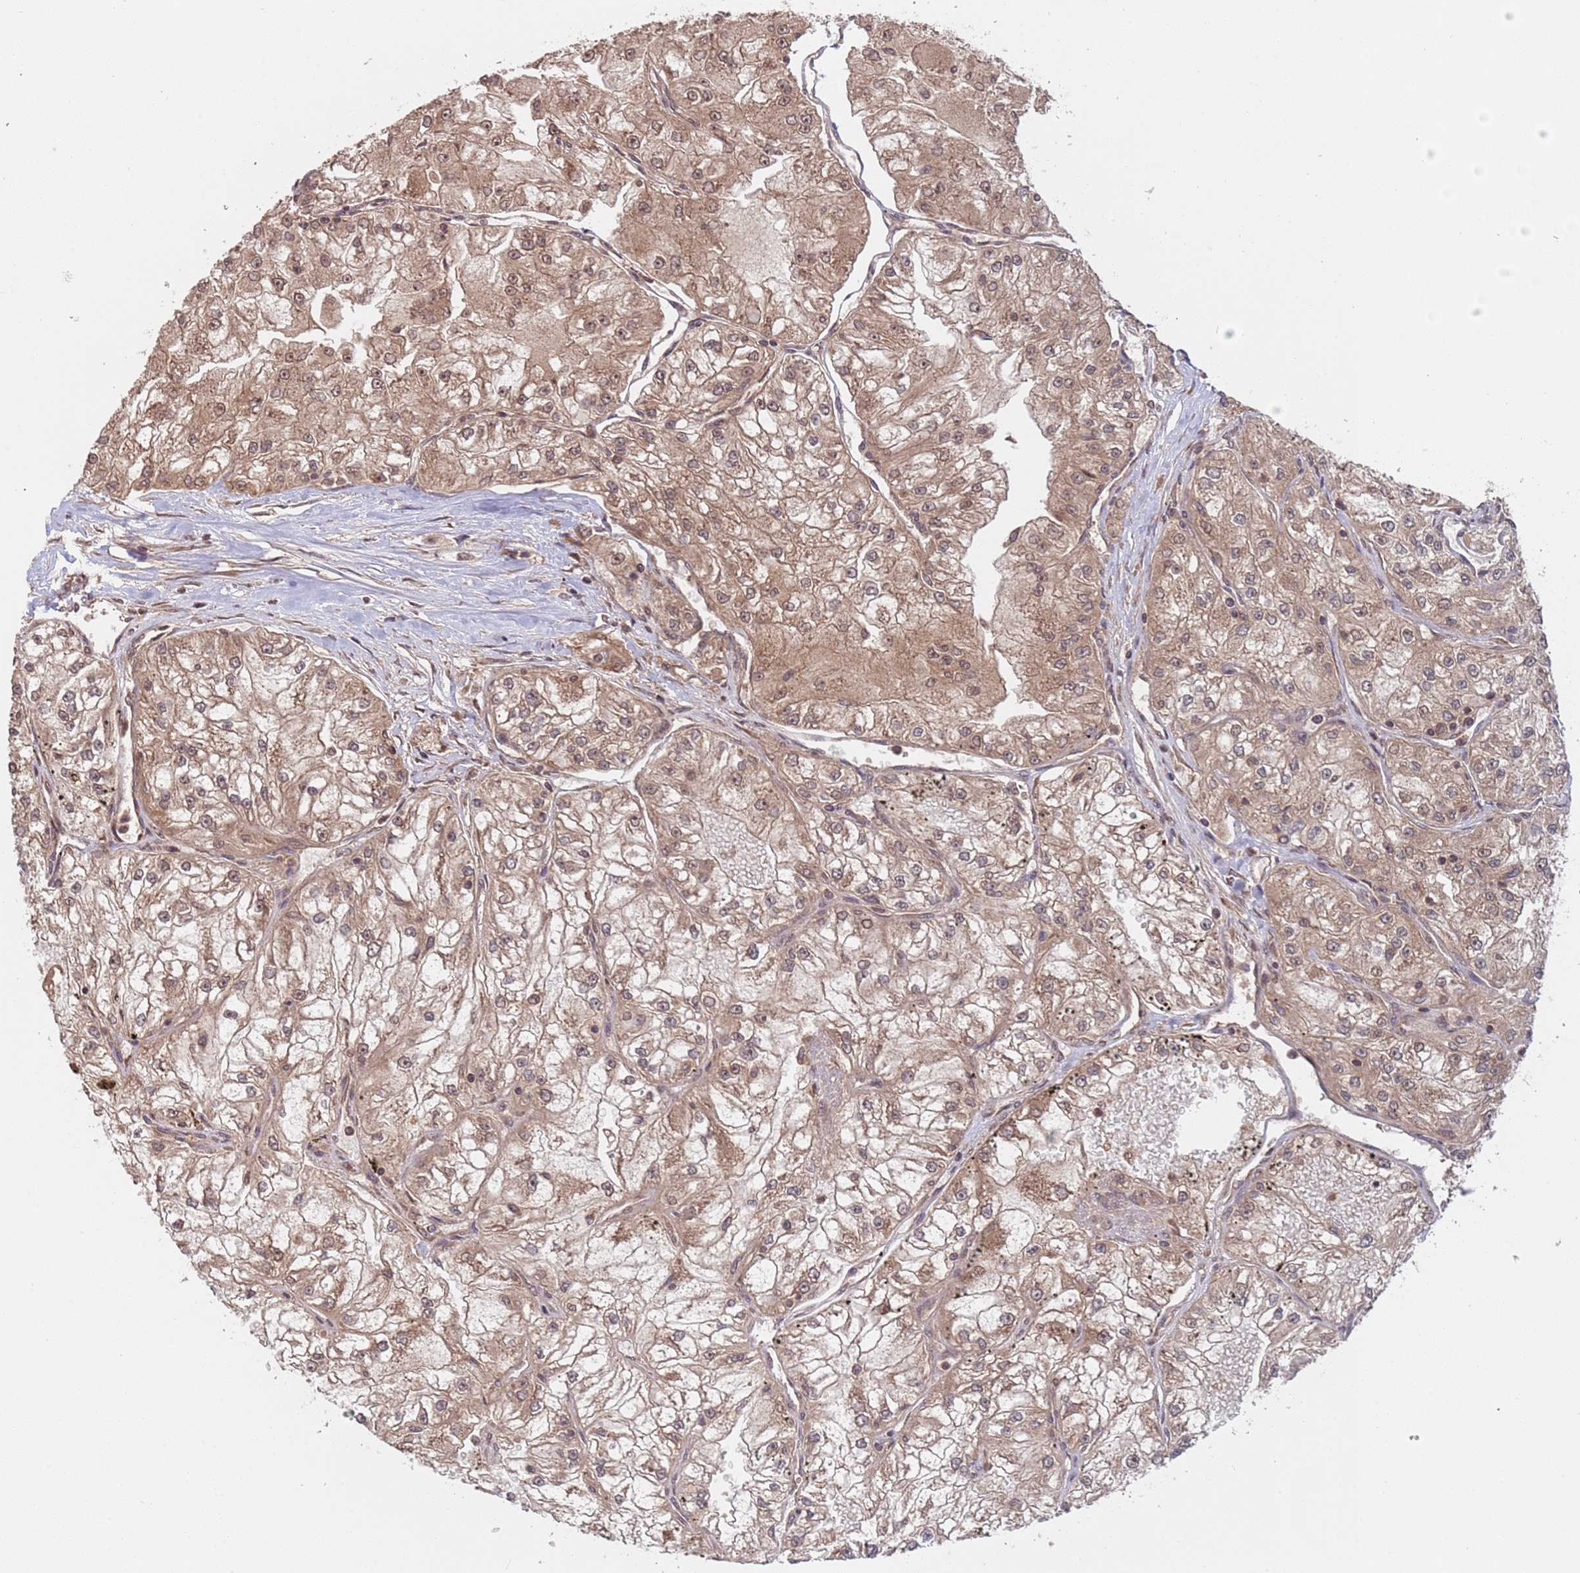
{"staining": {"intensity": "moderate", "quantity": ">75%", "location": "cytoplasmic/membranous,nuclear"}, "tissue": "renal cancer", "cell_type": "Tumor cells", "image_type": "cancer", "snomed": [{"axis": "morphology", "description": "Adenocarcinoma, NOS"}, {"axis": "topography", "description": "Kidney"}], "caption": "The photomicrograph shows immunohistochemical staining of renal adenocarcinoma. There is moderate cytoplasmic/membranous and nuclear positivity is identified in about >75% of tumor cells. Ihc stains the protein in brown and the nuclei are stained blue.", "gene": "ERI1", "patient": {"sex": "female", "age": 72}}